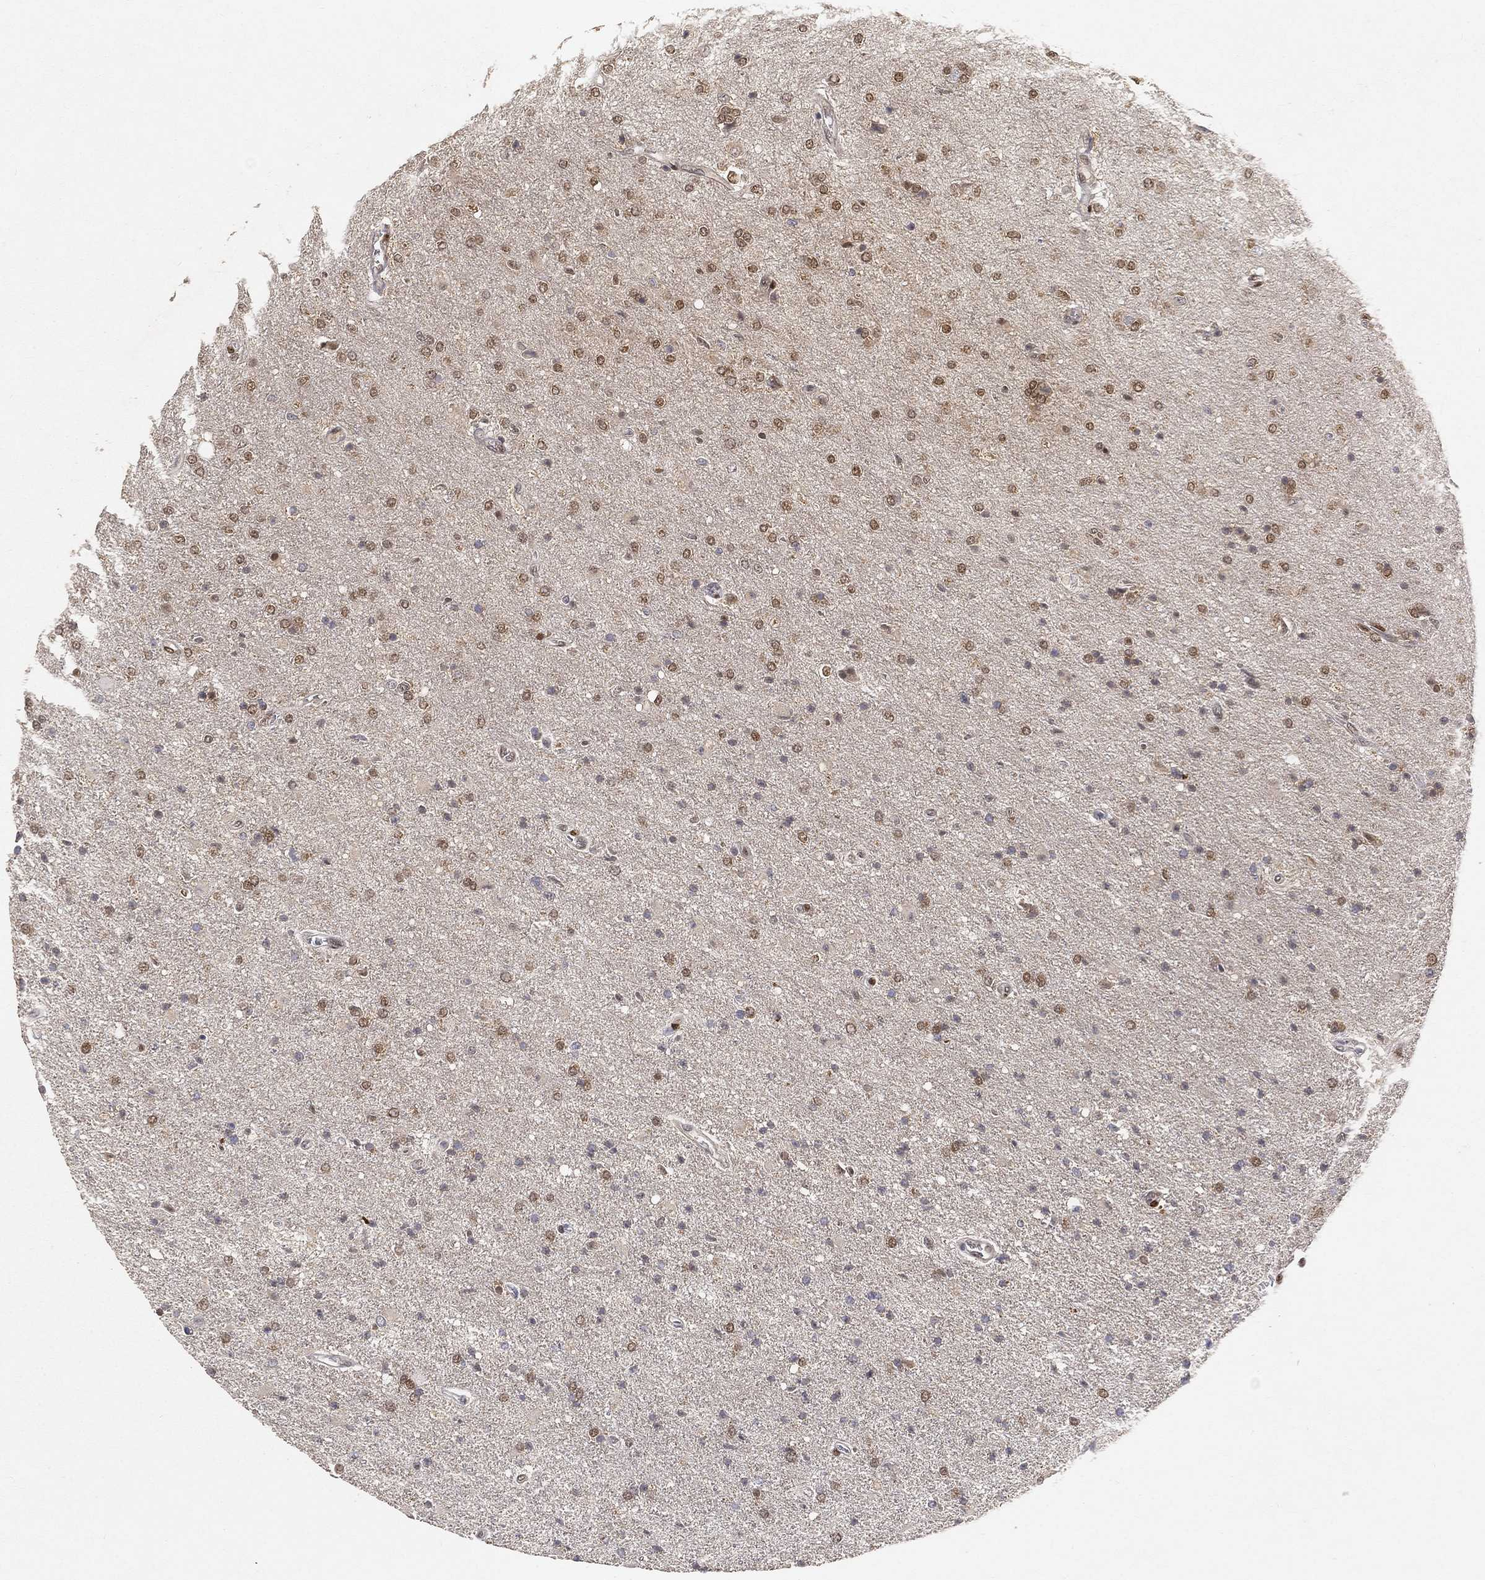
{"staining": {"intensity": "moderate", "quantity": "<25%", "location": "nuclear"}, "tissue": "glioma", "cell_type": "Tumor cells", "image_type": "cancer", "snomed": [{"axis": "morphology", "description": "Glioma, malignant, High grade"}, {"axis": "topography", "description": "Cerebral cortex"}], "caption": "Immunohistochemistry (IHC) (DAB (3,3'-diaminobenzidine)) staining of malignant glioma (high-grade) reveals moderate nuclear protein staining in about <25% of tumor cells.", "gene": "CRTC3", "patient": {"sex": "male", "age": 70}}